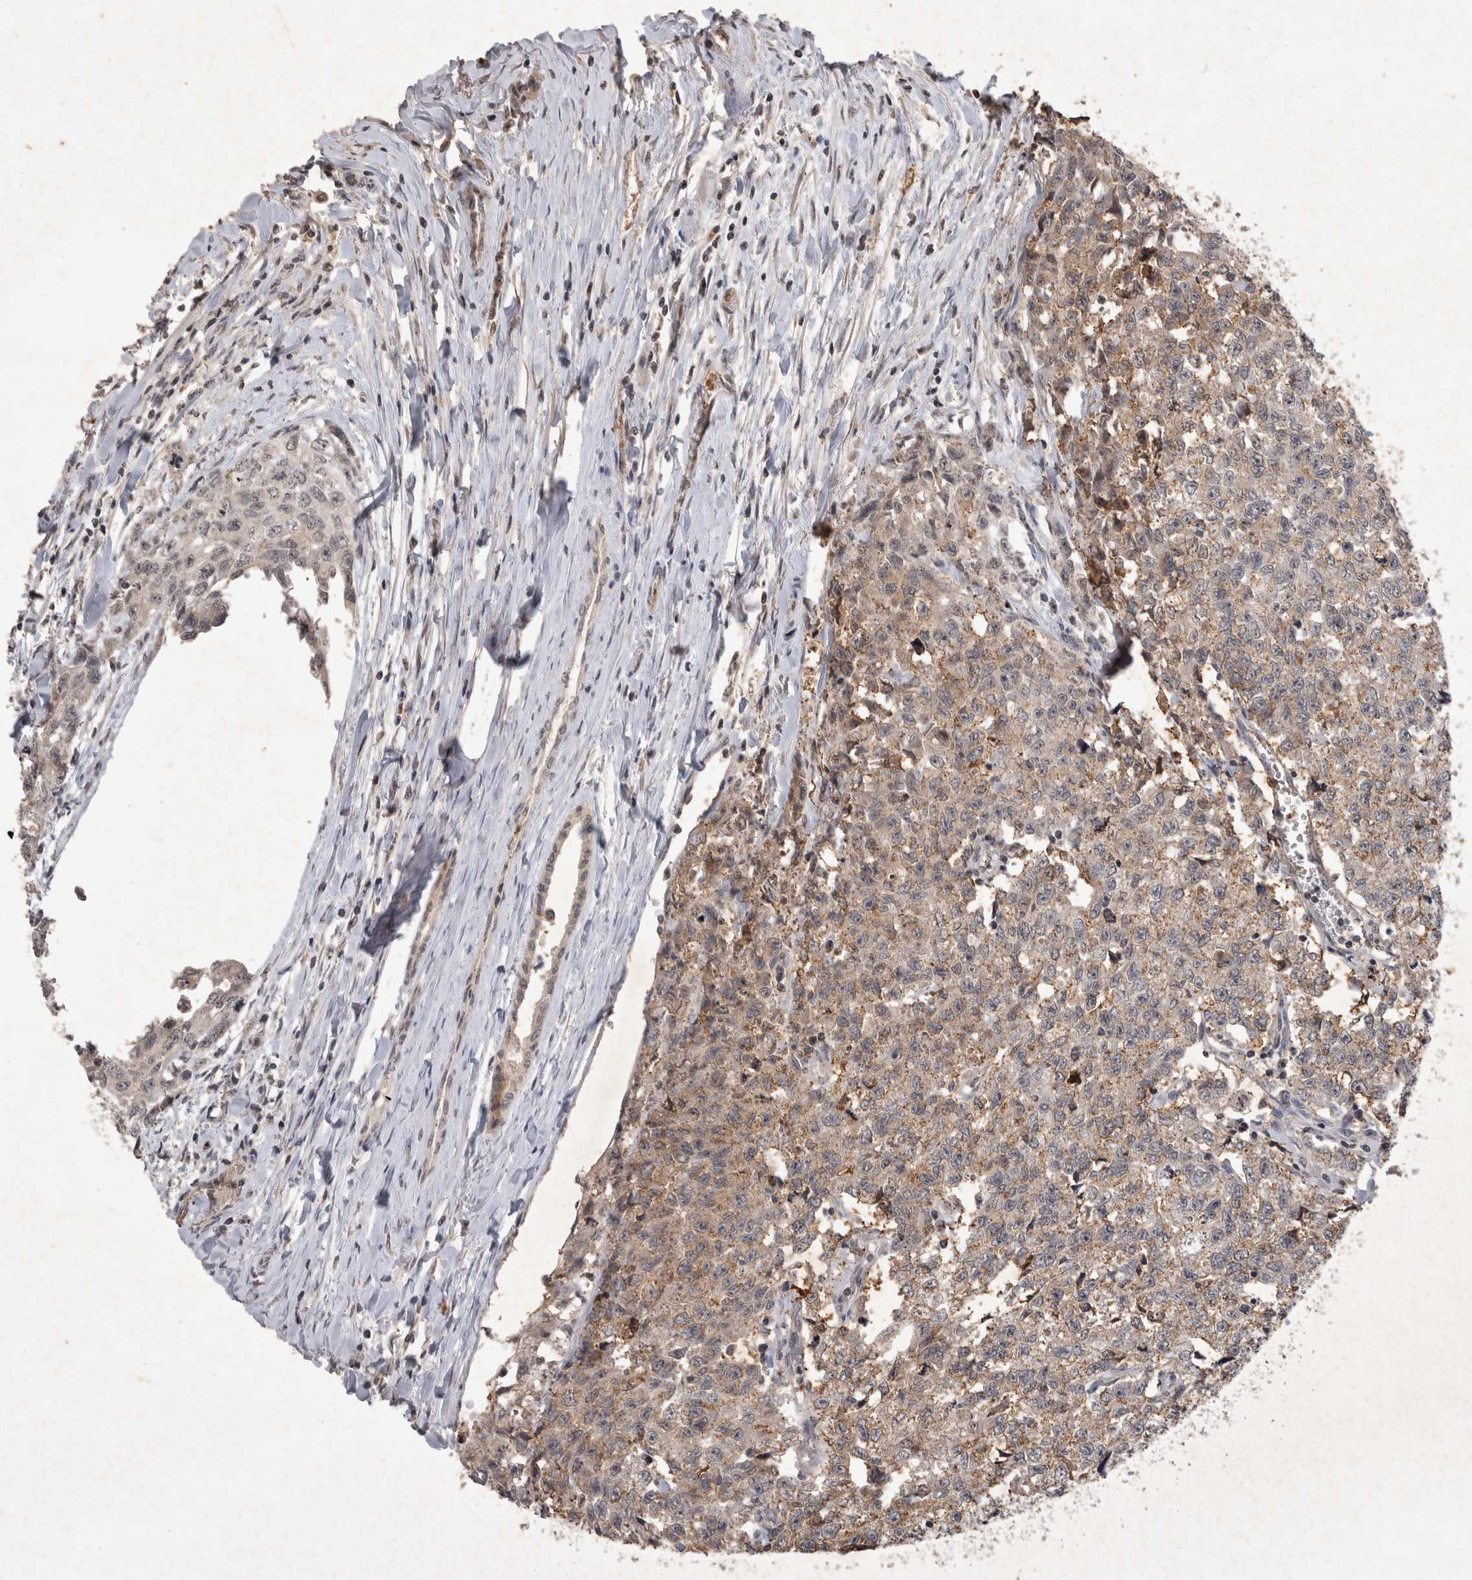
{"staining": {"intensity": "moderate", "quantity": "25%-75%", "location": "cytoplasmic/membranous"}, "tissue": "testis cancer", "cell_type": "Tumor cells", "image_type": "cancer", "snomed": [{"axis": "morphology", "description": "Carcinoma, Embryonal, NOS"}, {"axis": "topography", "description": "Testis"}], "caption": "Protein staining reveals moderate cytoplasmic/membranous positivity in about 25%-75% of tumor cells in testis embryonal carcinoma.", "gene": "HRK", "patient": {"sex": "male", "age": 28}}